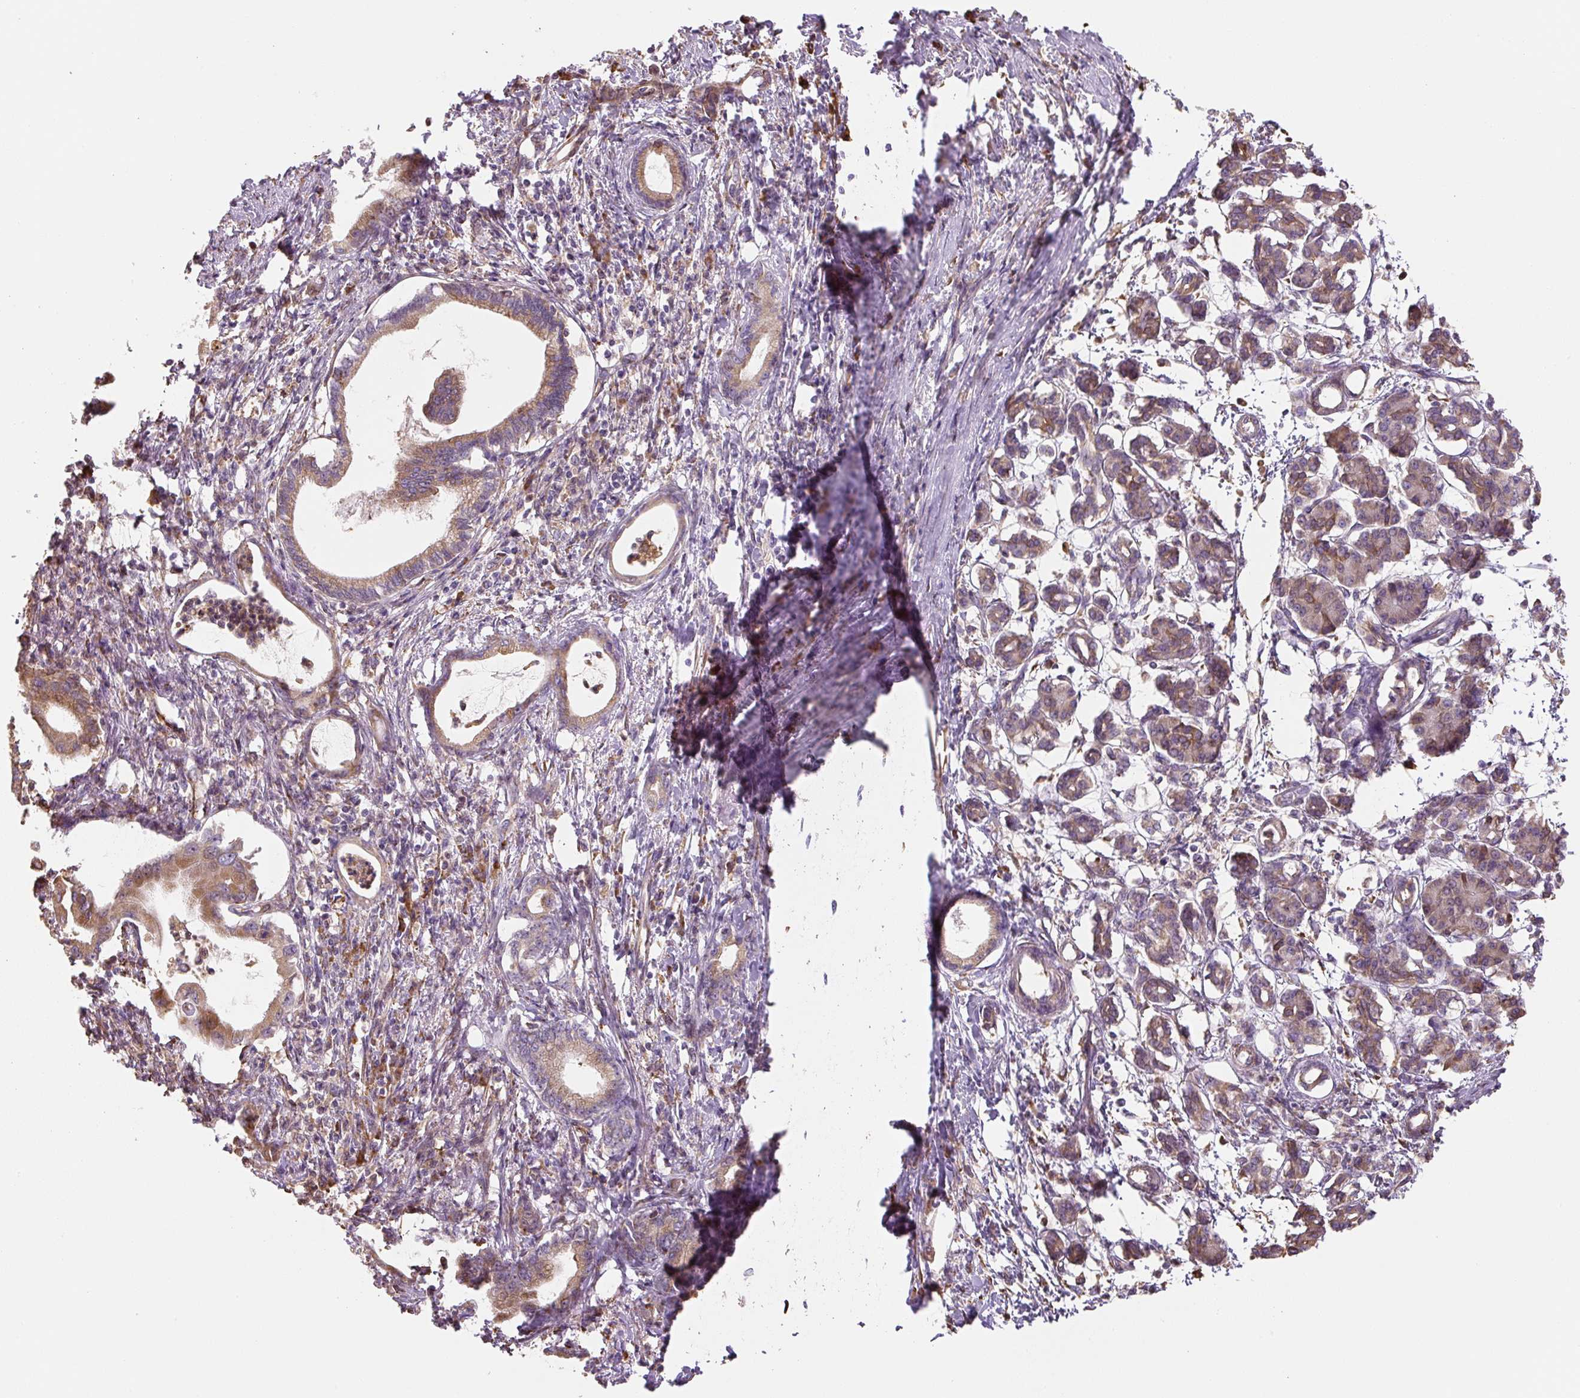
{"staining": {"intensity": "moderate", "quantity": ">75%", "location": "cytoplasmic/membranous"}, "tissue": "pancreatic cancer", "cell_type": "Tumor cells", "image_type": "cancer", "snomed": [{"axis": "morphology", "description": "Adenocarcinoma, NOS"}, {"axis": "topography", "description": "Pancreas"}], "caption": "There is medium levels of moderate cytoplasmic/membranous staining in tumor cells of adenocarcinoma (pancreatic), as demonstrated by immunohistochemical staining (brown color).", "gene": "RASA1", "patient": {"sex": "female", "age": 55}}